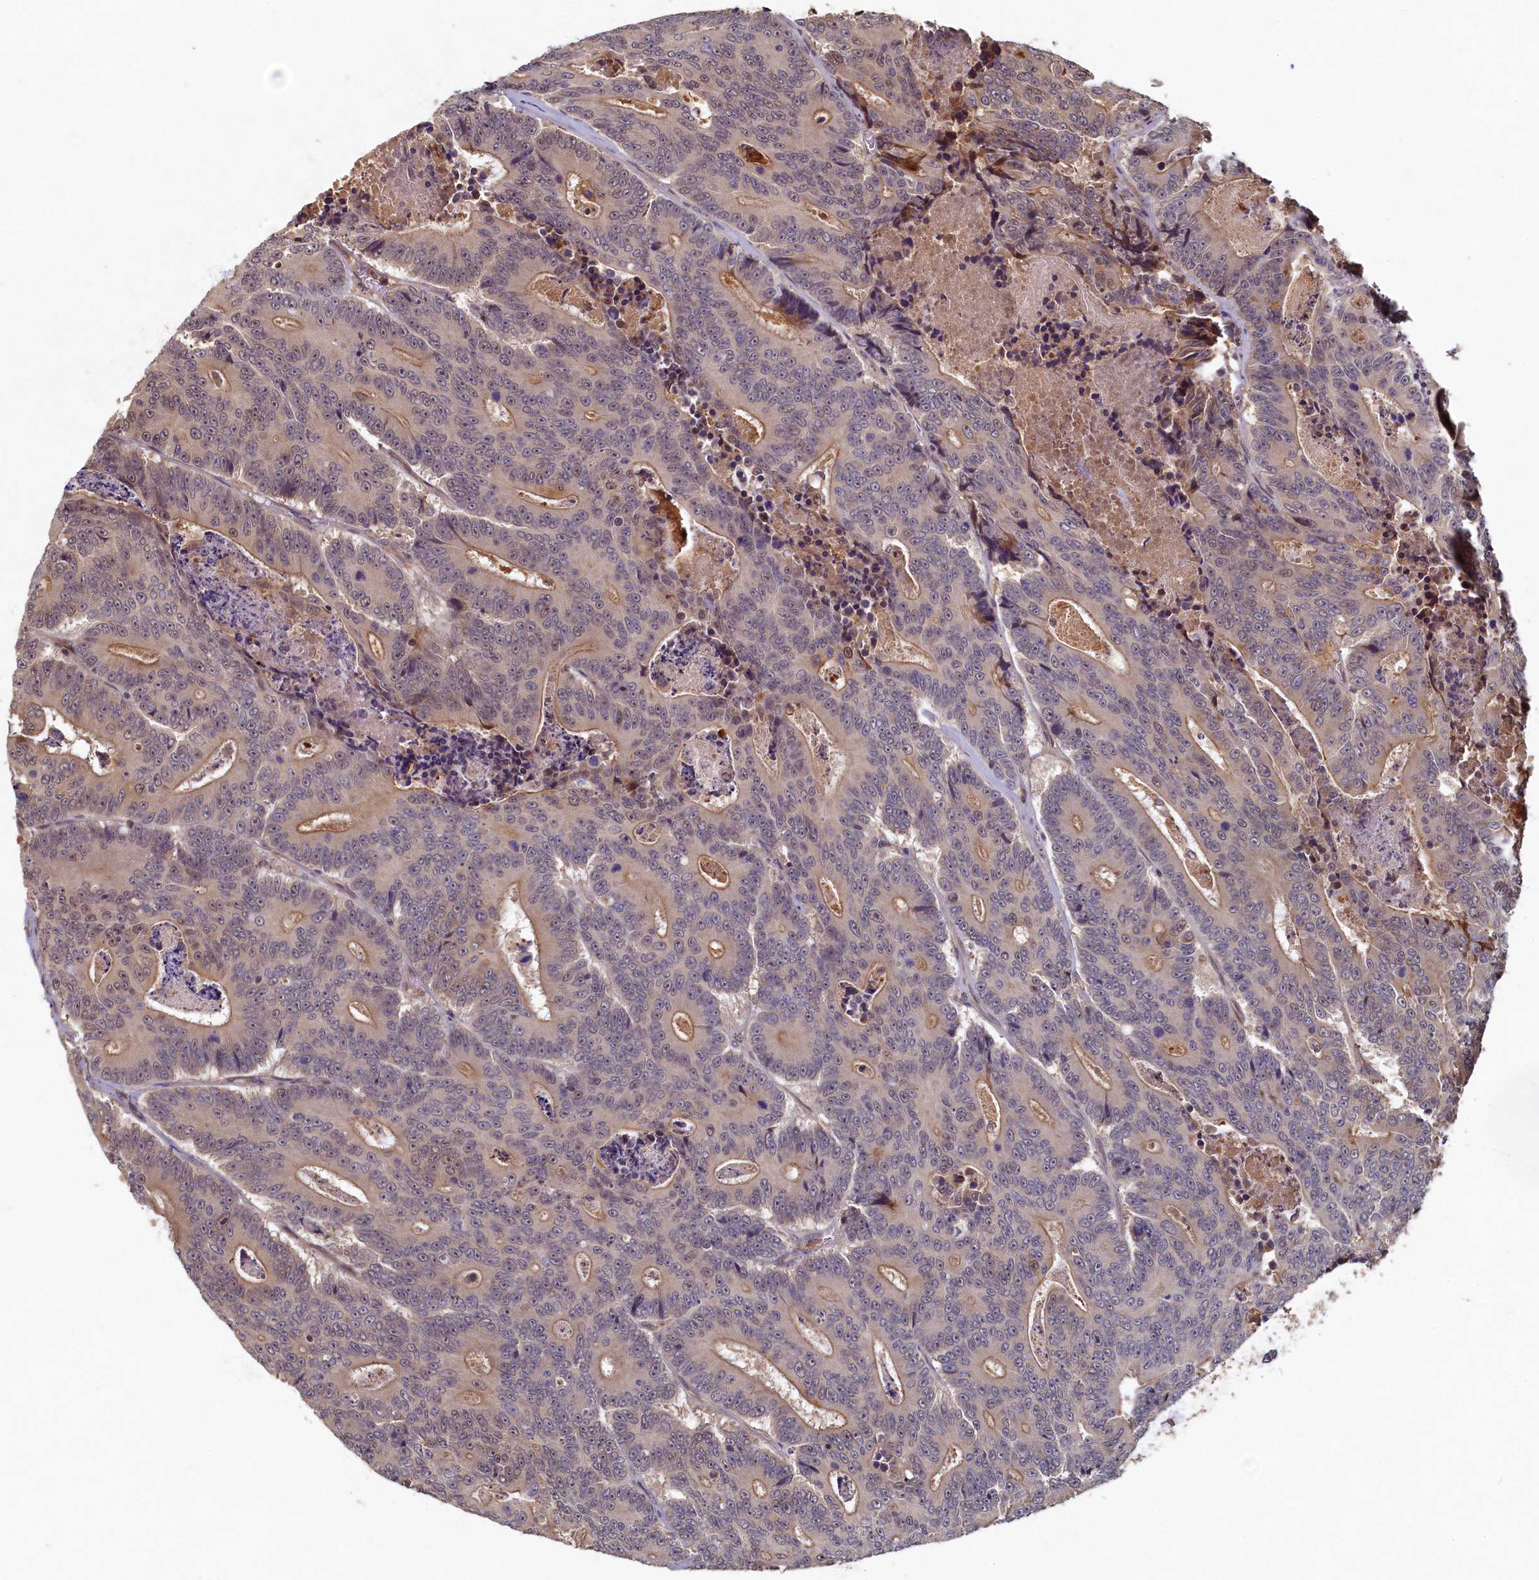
{"staining": {"intensity": "moderate", "quantity": "<25%", "location": "cytoplasmic/membranous"}, "tissue": "colorectal cancer", "cell_type": "Tumor cells", "image_type": "cancer", "snomed": [{"axis": "morphology", "description": "Adenocarcinoma, NOS"}, {"axis": "topography", "description": "Colon"}], "caption": "Moderate cytoplasmic/membranous protein staining is identified in about <25% of tumor cells in adenocarcinoma (colorectal). The staining was performed using DAB to visualize the protein expression in brown, while the nuclei were stained in blue with hematoxylin (Magnification: 20x).", "gene": "LCMT2", "patient": {"sex": "male", "age": 83}}